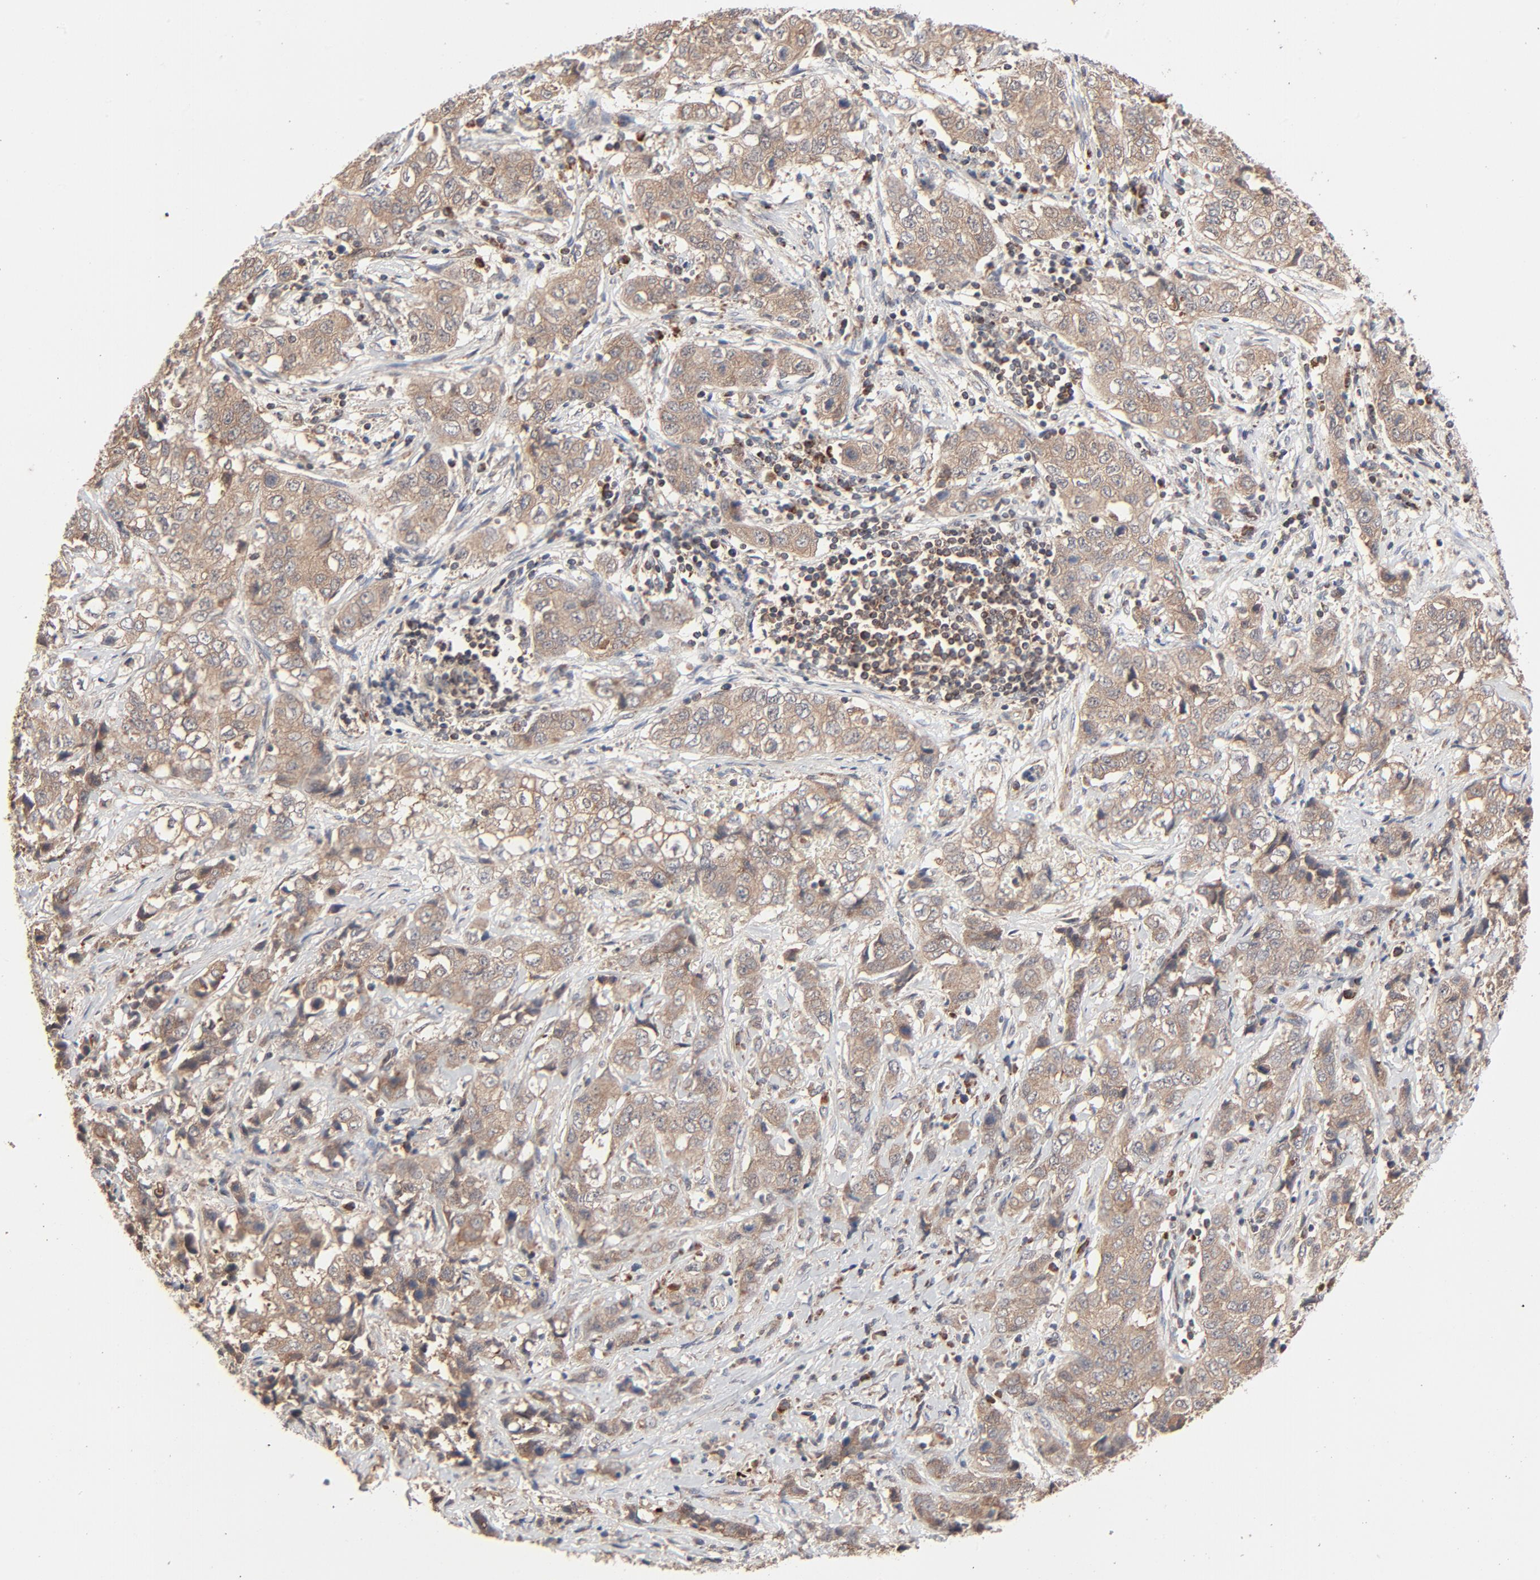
{"staining": {"intensity": "moderate", "quantity": ">75%", "location": "cytoplasmic/membranous"}, "tissue": "stomach cancer", "cell_type": "Tumor cells", "image_type": "cancer", "snomed": [{"axis": "morphology", "description": "Adenocarcinoma, NOS"}, {"axis": "topography", "description": "Stomach"}], "caption": "Stomach adenocarcinoma stained with a brown dye displays moderate cytoplasmic/membranous positive staining in about >75% of tumor cells.", "gene": "ABLIM3", "patient": {"sex": "male", "age": 48}}